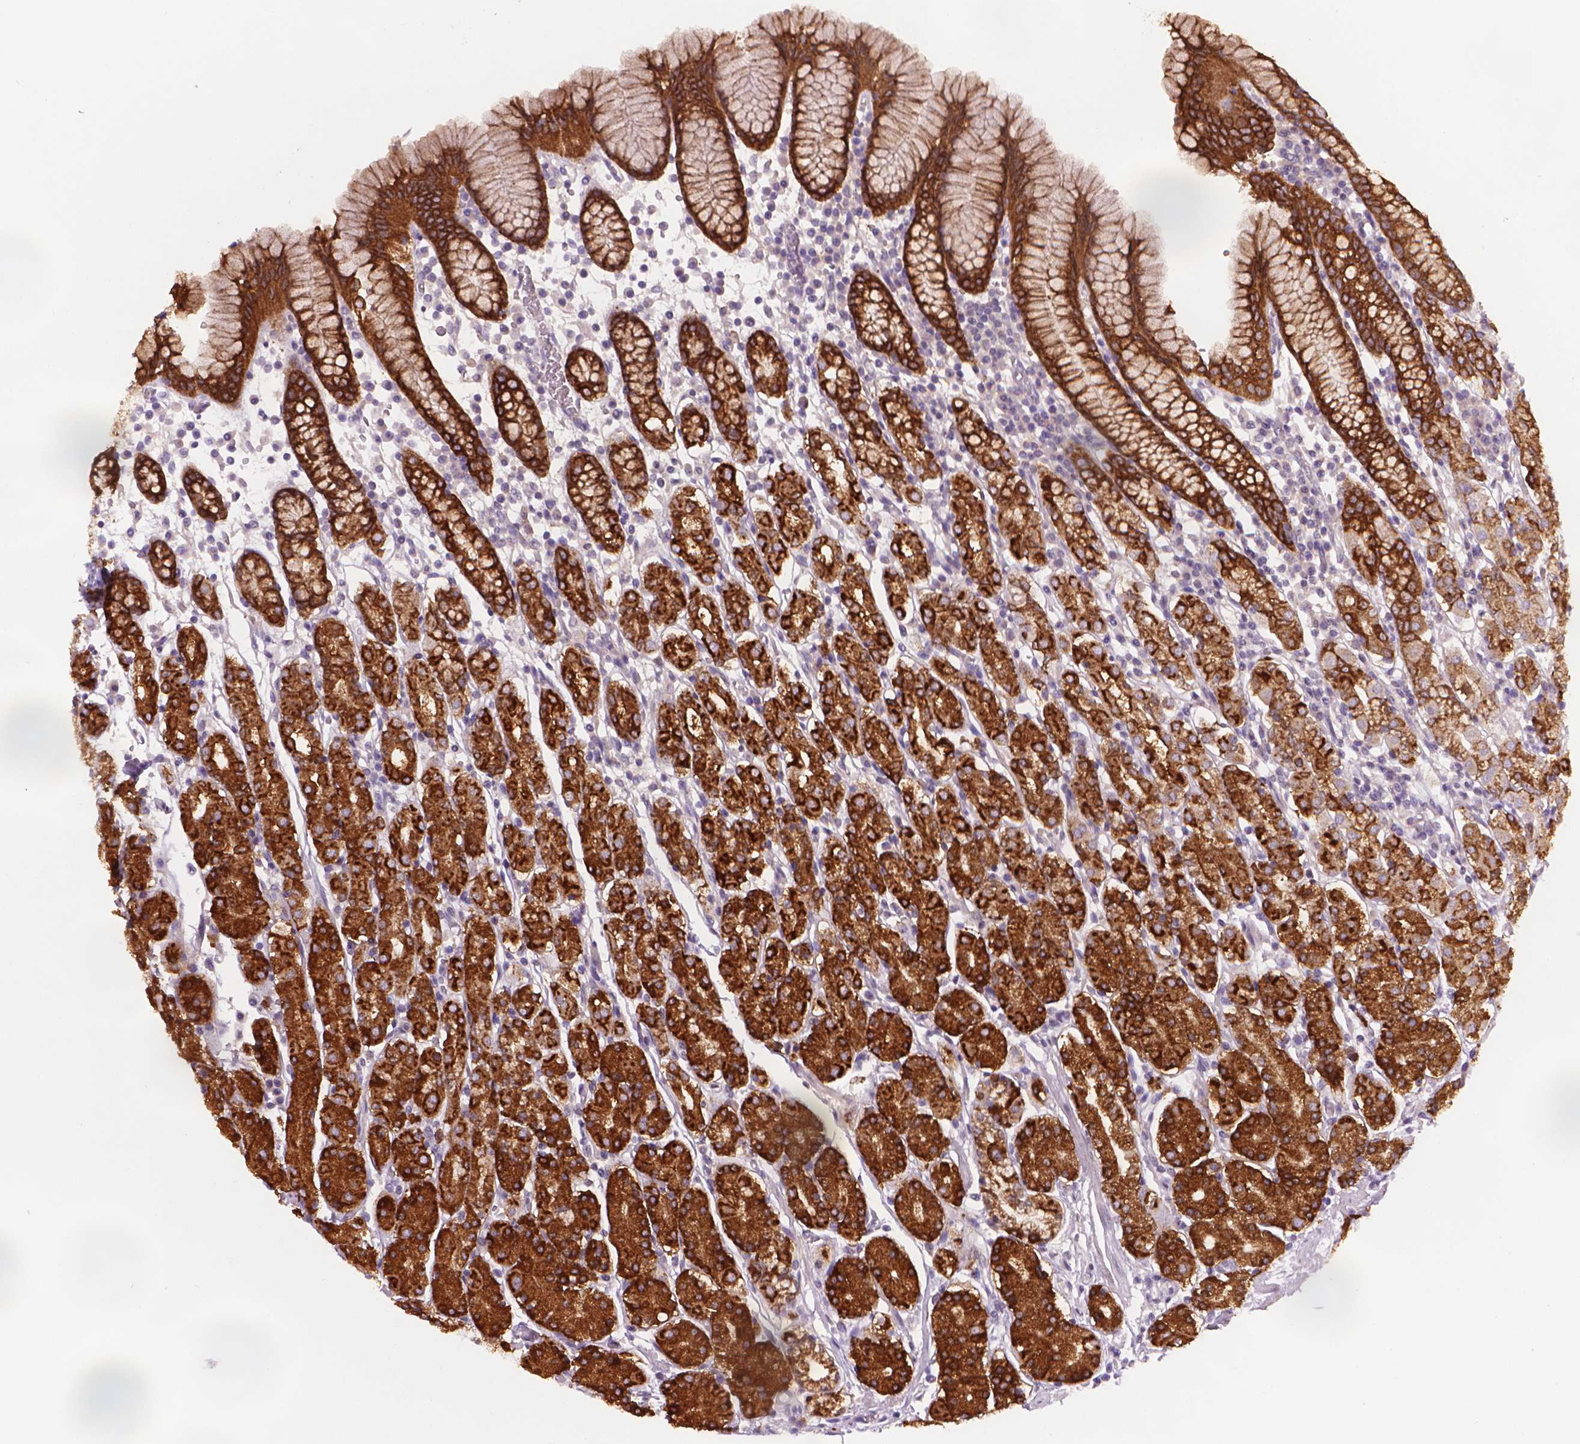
{"staining": {"intensity": "strong", "quantity": ">75%", "location": "cytoplasmic/membranous"}, "tissue": "stomach", "cell_type": "Glandular cells", "image_type": "normal", "snomed": [{"axis": "morphology", "description": "Normal tissue, NOS"}, {"axis": "topography", "description": "Stomach, upper"}, {"axis": "topography", "description": "Stomach"}], "caption": "Benign stomach shows strong cytoplasmic/membranous staining in about >75% of glandular cells.", "gene": "MUC1", "patient": {"sex": "male", "age": 62}}